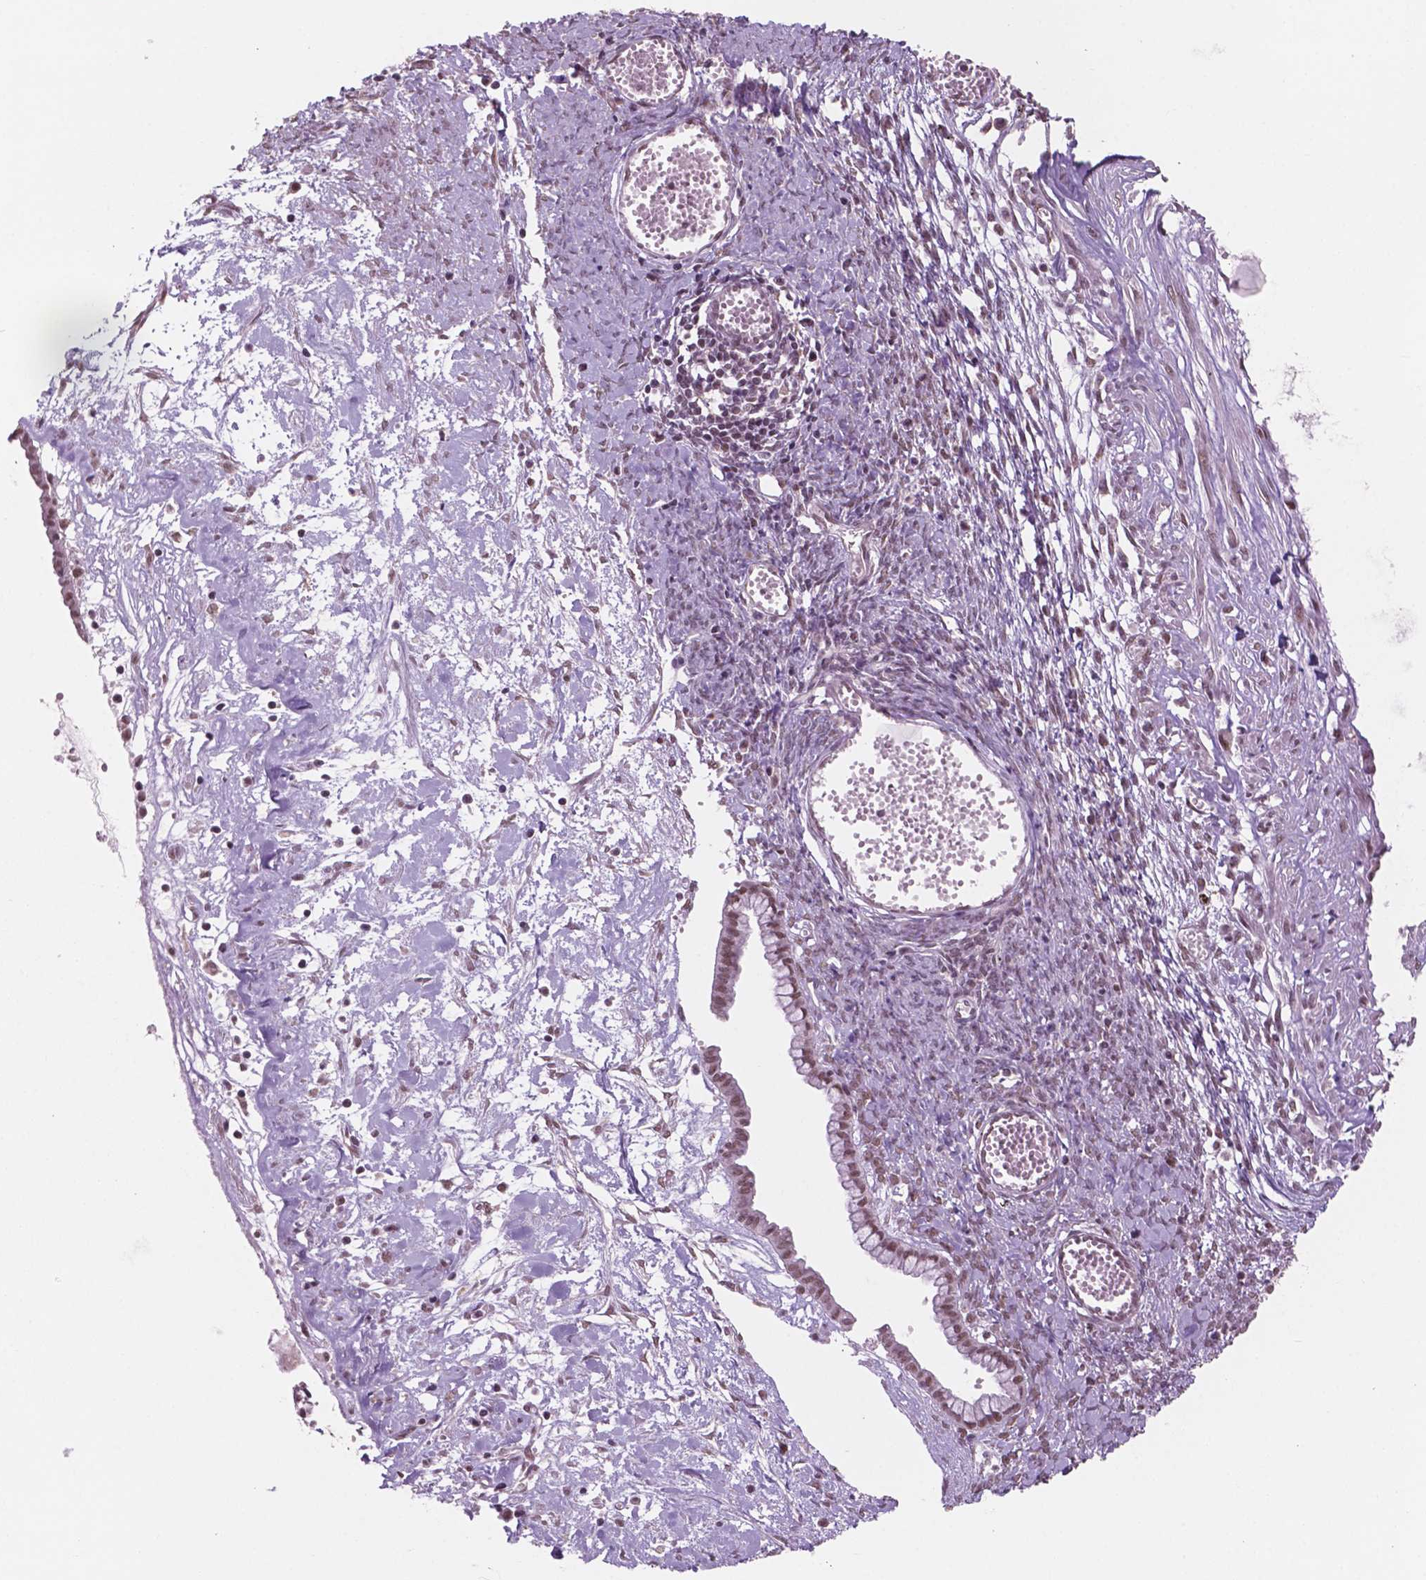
{"staining": {"intensity": "moderate", "quantity": ">75%", "location": "nuclear"}, "tissue": "ovarian cancer", "cell_type": "Tumor cells", "image_type": "cancer", "snomed": [{"axis": "morphology", "description": "Cystadenocarcinoma, mucinous, NOS"}, {"axis": "topography", "description": "Ovary"}], "caption": "Immunohistochemical staining of ovarian cancer (mucinous cystadenocarcinoma) exhibits medium levels of moderate nuclear protein expression in approximately >75% of tumor cells.", "gene": "CTR9", "patient": {"sex": "female", "age": 67}}